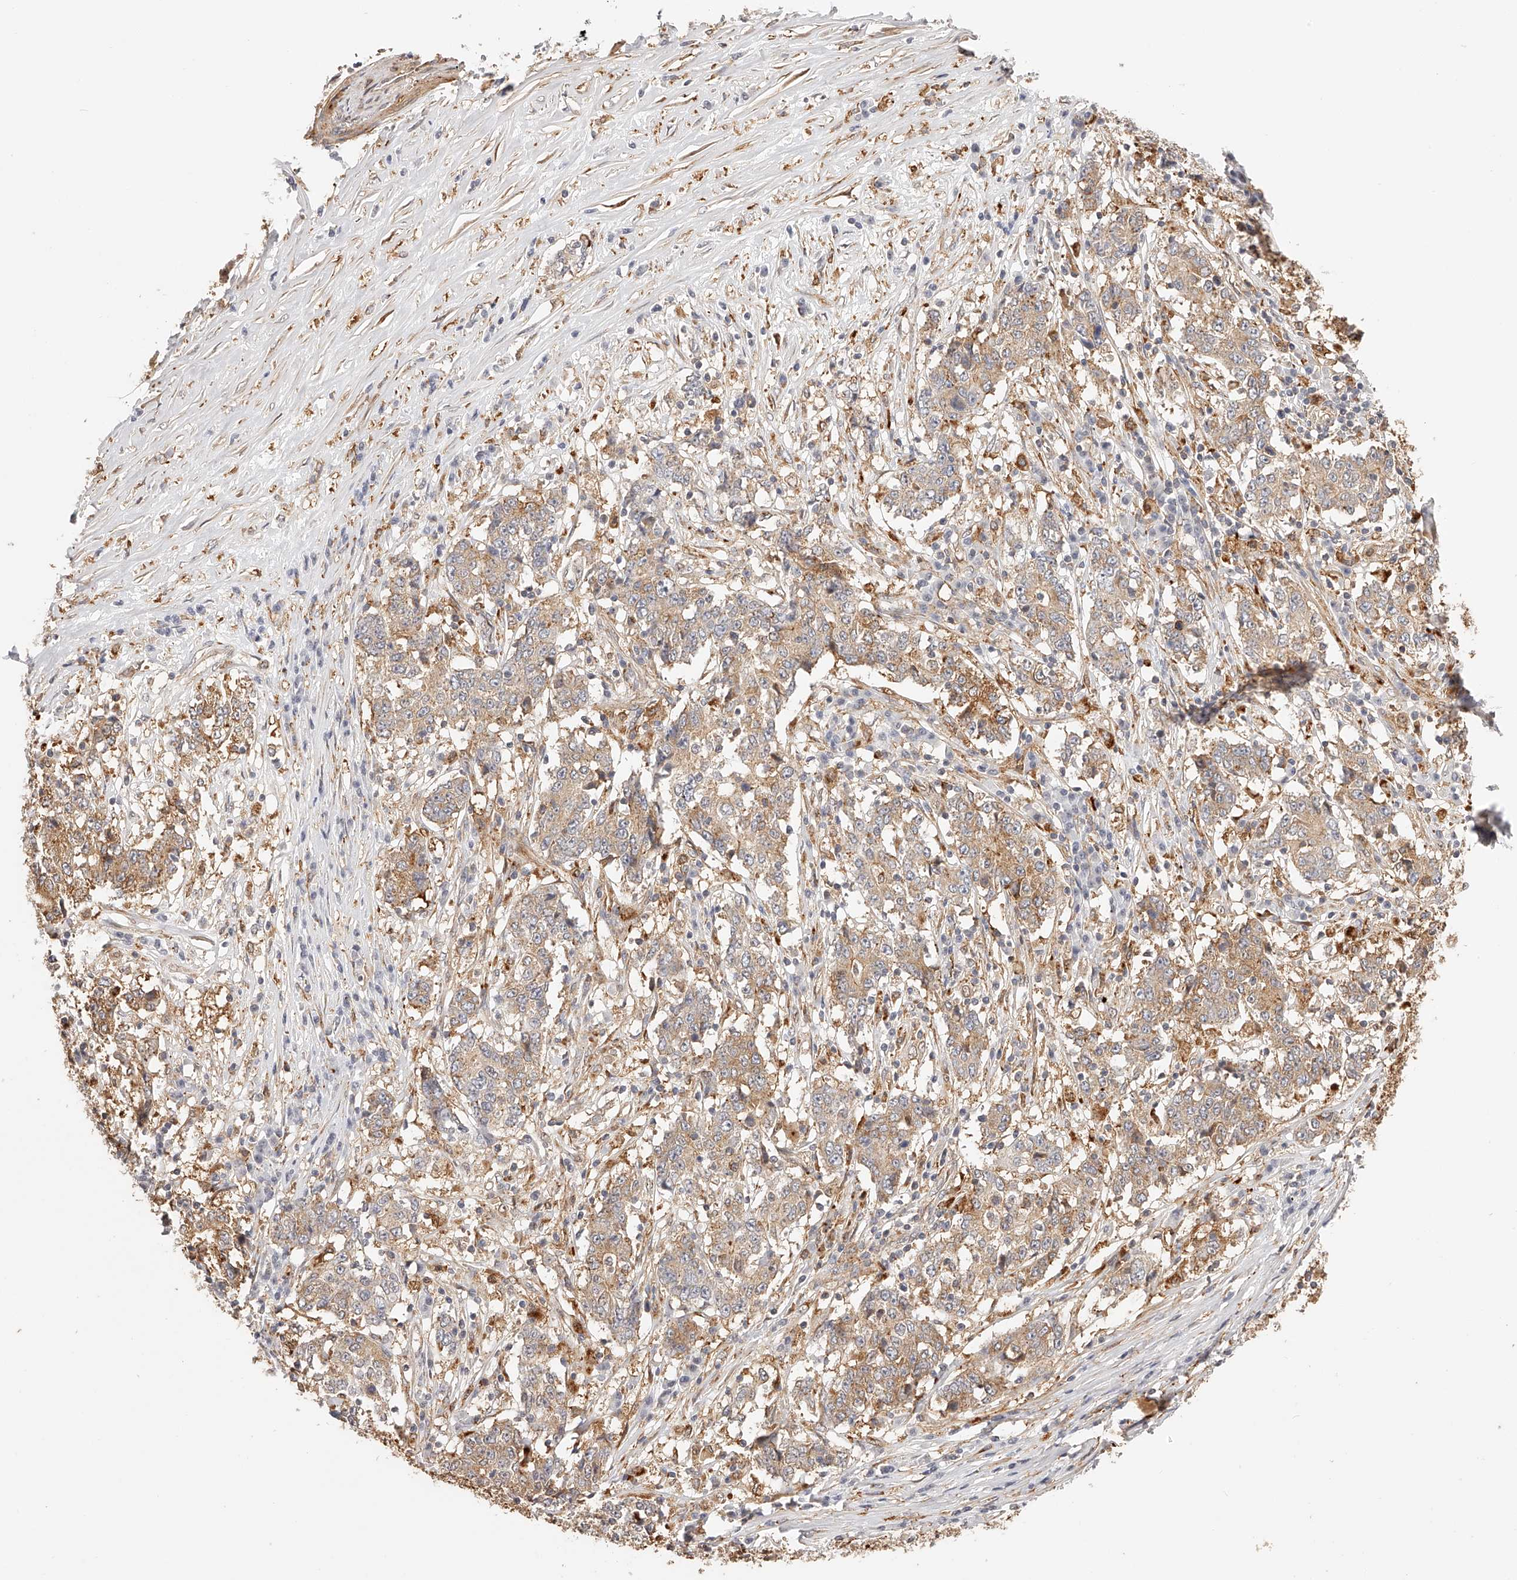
{"staining": {"intensity": "moderate", "quantity": ">75%", "location": "cytoplasmic/membranous"}, "tissue": "stomach cancer", "cell_type": "Tumor cells", "image_type": "cancer", "snomed": [{"axis": "morphology", "description": "Adenocarcinoma, NOS"}, {"axis": "topography", "description": "Stomach"}], "caption": "DAB (3,3'-diaminobenzidine) immunohistochemical staining of stomach cancer displays moderate cytoplasmic/membranous protein expression in about >75% of tumor cells. (brown staining indicates protein expression, while blue staining denotes nuclei).", "gene": "SYNC", "patient": {"sex": "male", "age": 59}}